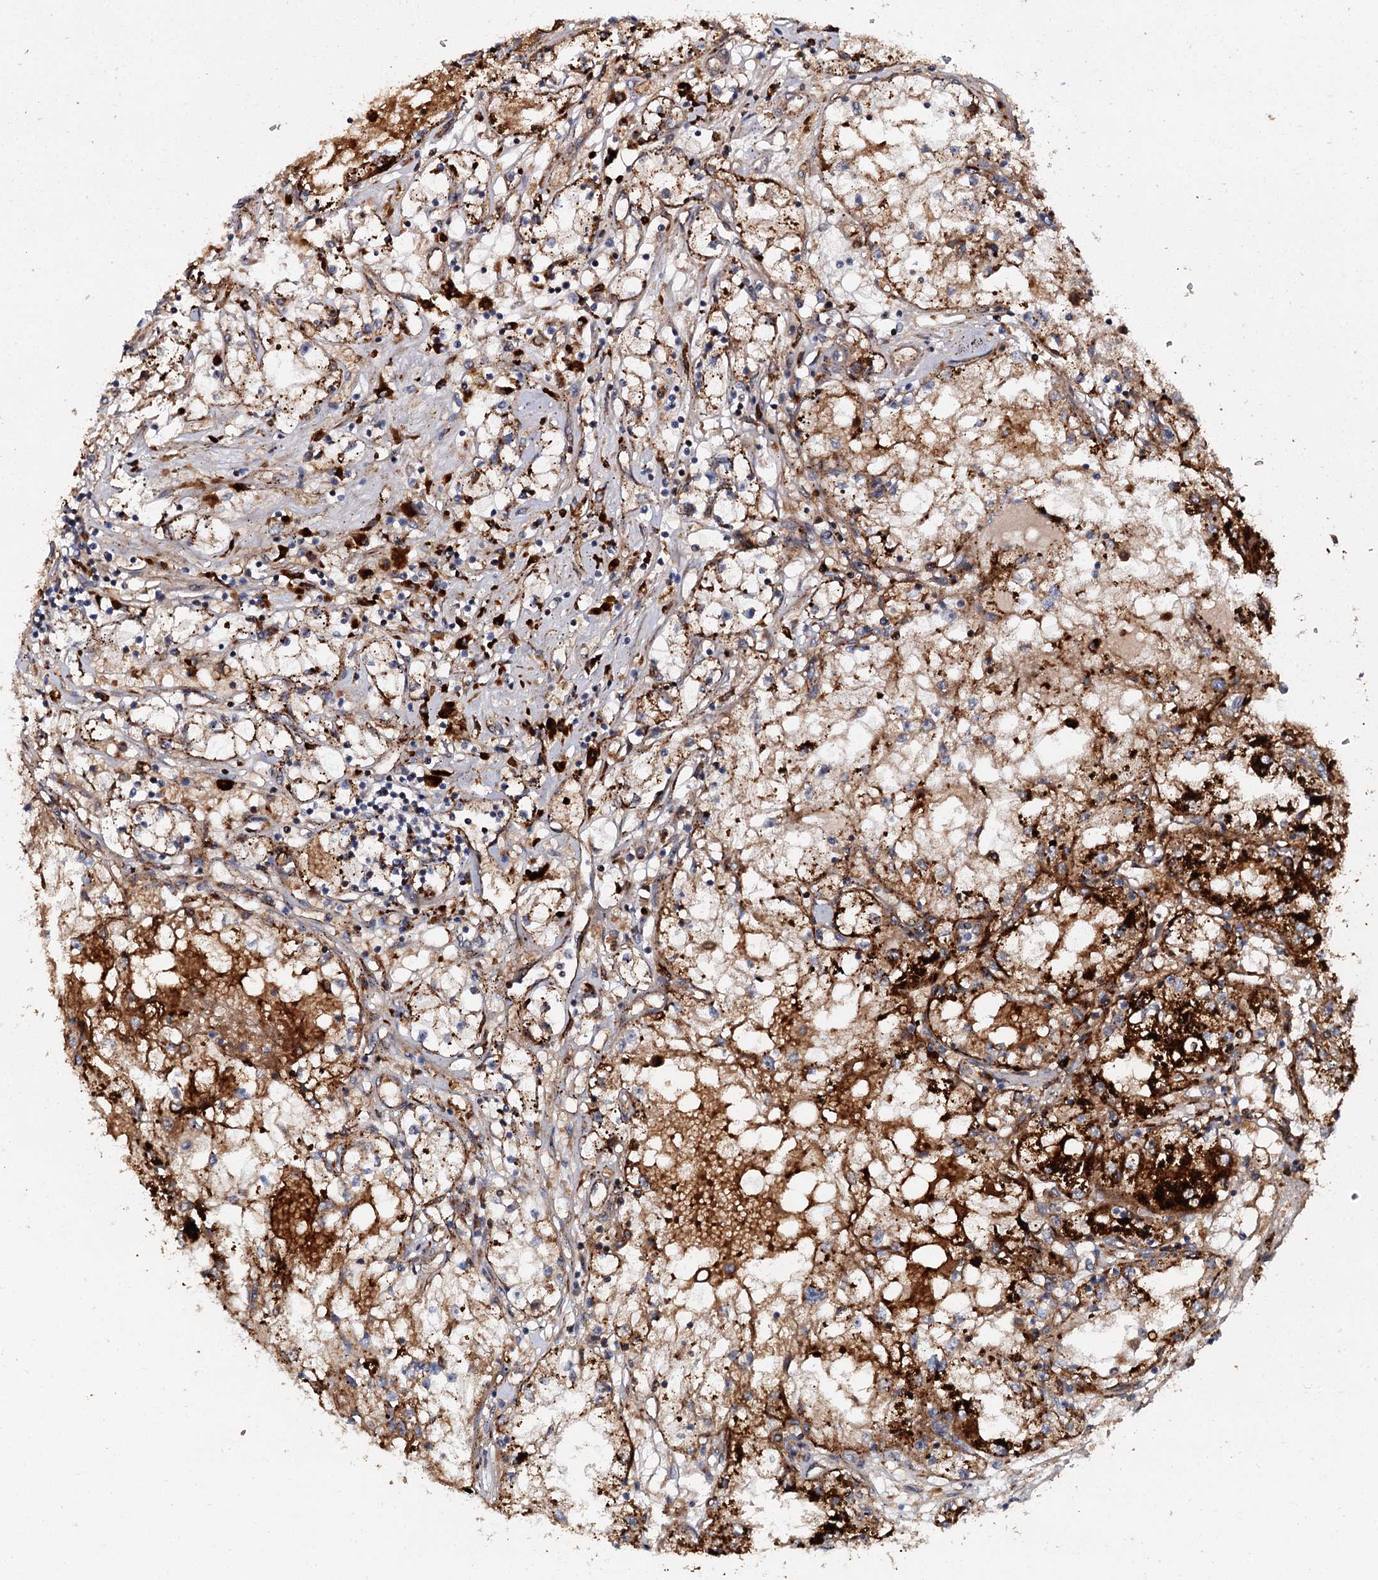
{"staining": {"intensity": "strong", "quantity": "25%-75%", "location": "cytoplasmic/membranous"}, "tissue": "renal cancer", "cell_type": "Tumor cells", "image_type": "cancer", "snomed": [{"axis": "morphology", "description": "Adenocarcinoma, NOS"}, {"axis": "topography", "description": "Kidney"}], "caption": "Immunohistochemical staining of human renal cancer (adenocarcinoma) shows high levels of strong cytoplasmic/membranous protein expression in approximately 25%-75% of tumor cells.", "gene": "GBA1", "patient": {"sex": "male", "age": 56}}